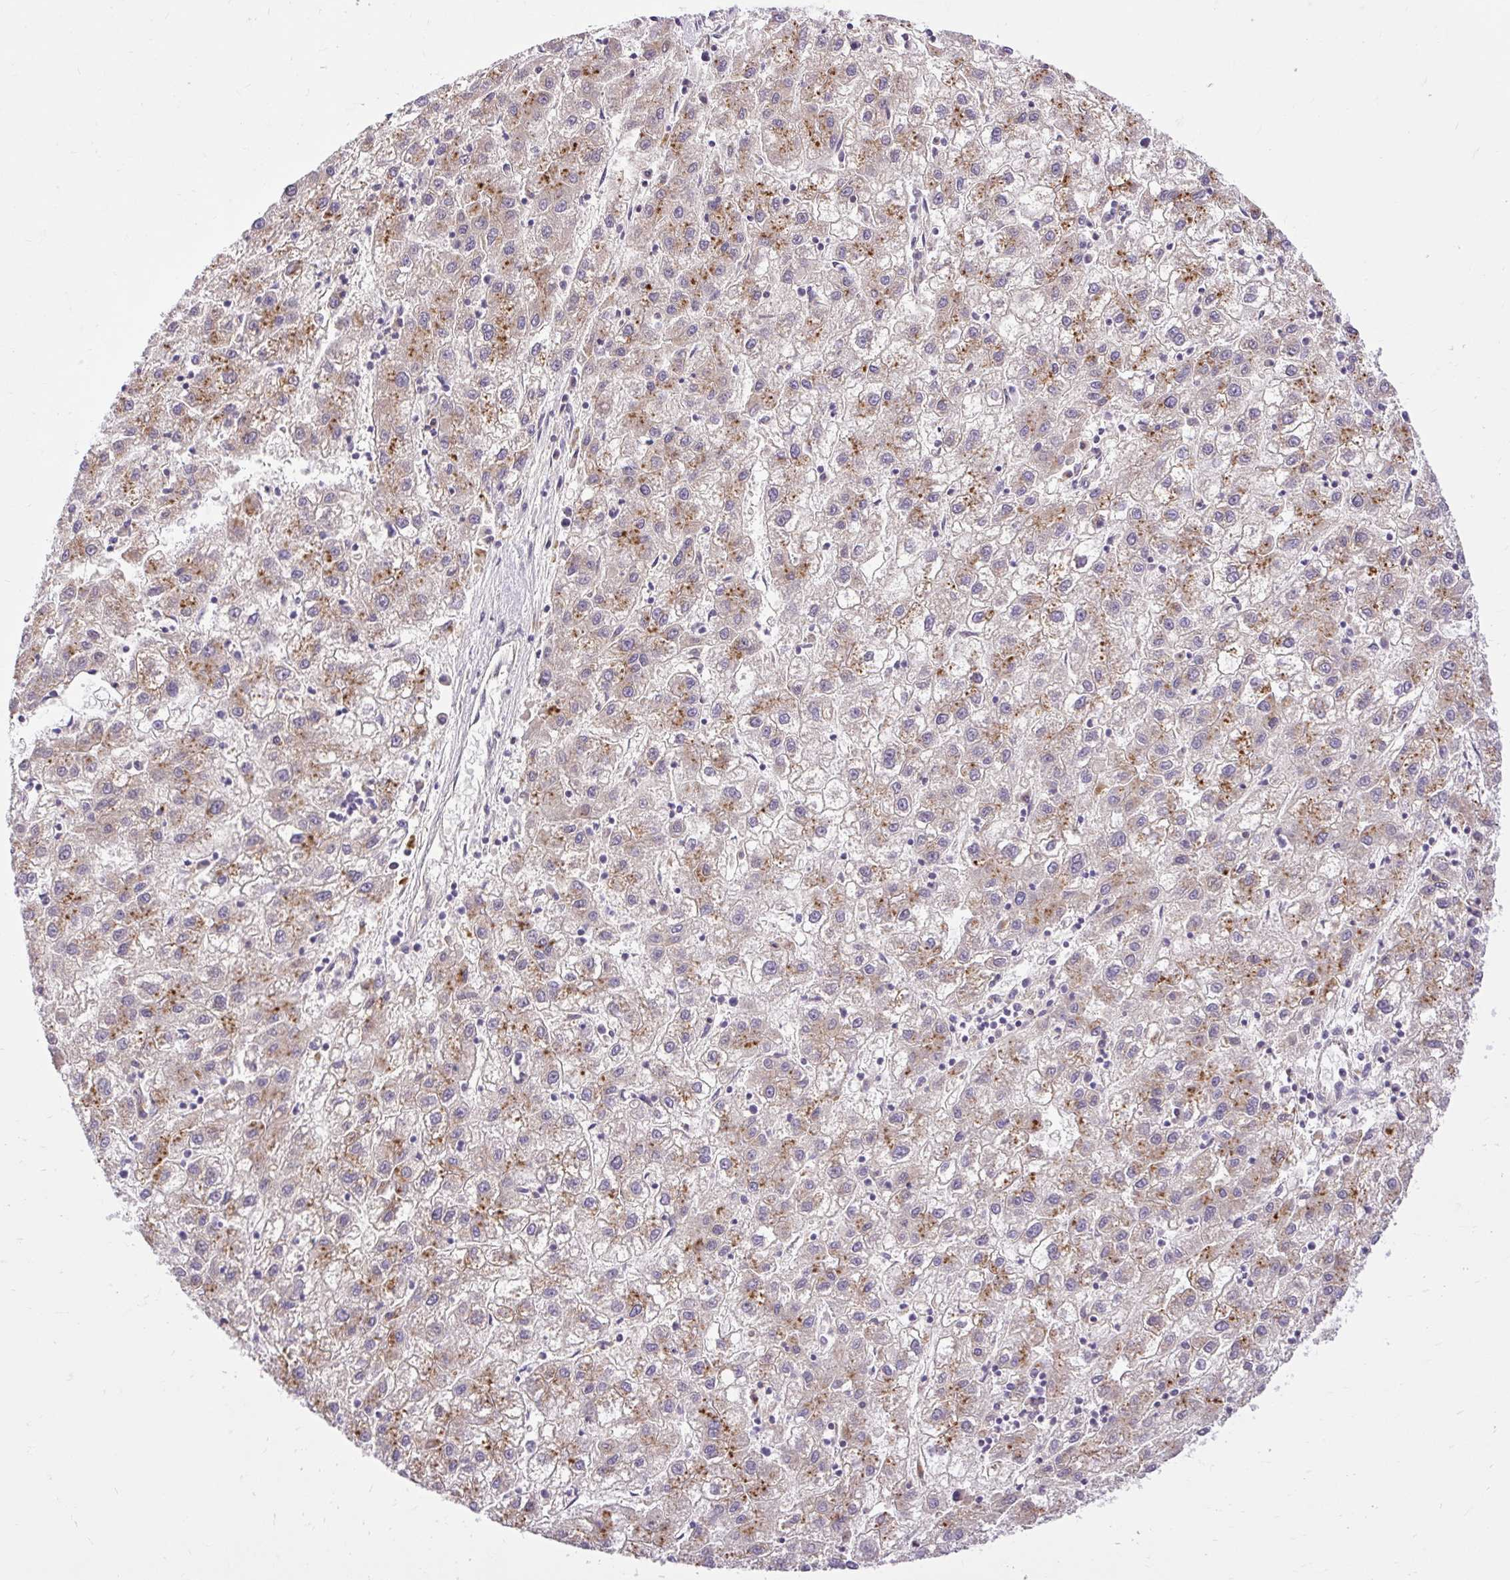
{"staining": {"intensity": "moderate", "quantity": "25%-75%", "location": "cytoplasmic/membranous"}, "tissue": "liver cancer", "cell_type": "Tumor cells", "image_type": "cancer", "snomed": [{"axis": "morphology", "description": "Carcinoma, Hepatocellular, NOS"}, {"axis": "topography", "description": "Liver"}], "caption": "Protein expression analysis of human liver cancer reveals moderate cytoplasmic/membranous expression in approximately 25%-75% of tumor cells.", "gene": "HEXB", "patient": {"sex": "male", "age": 72}}